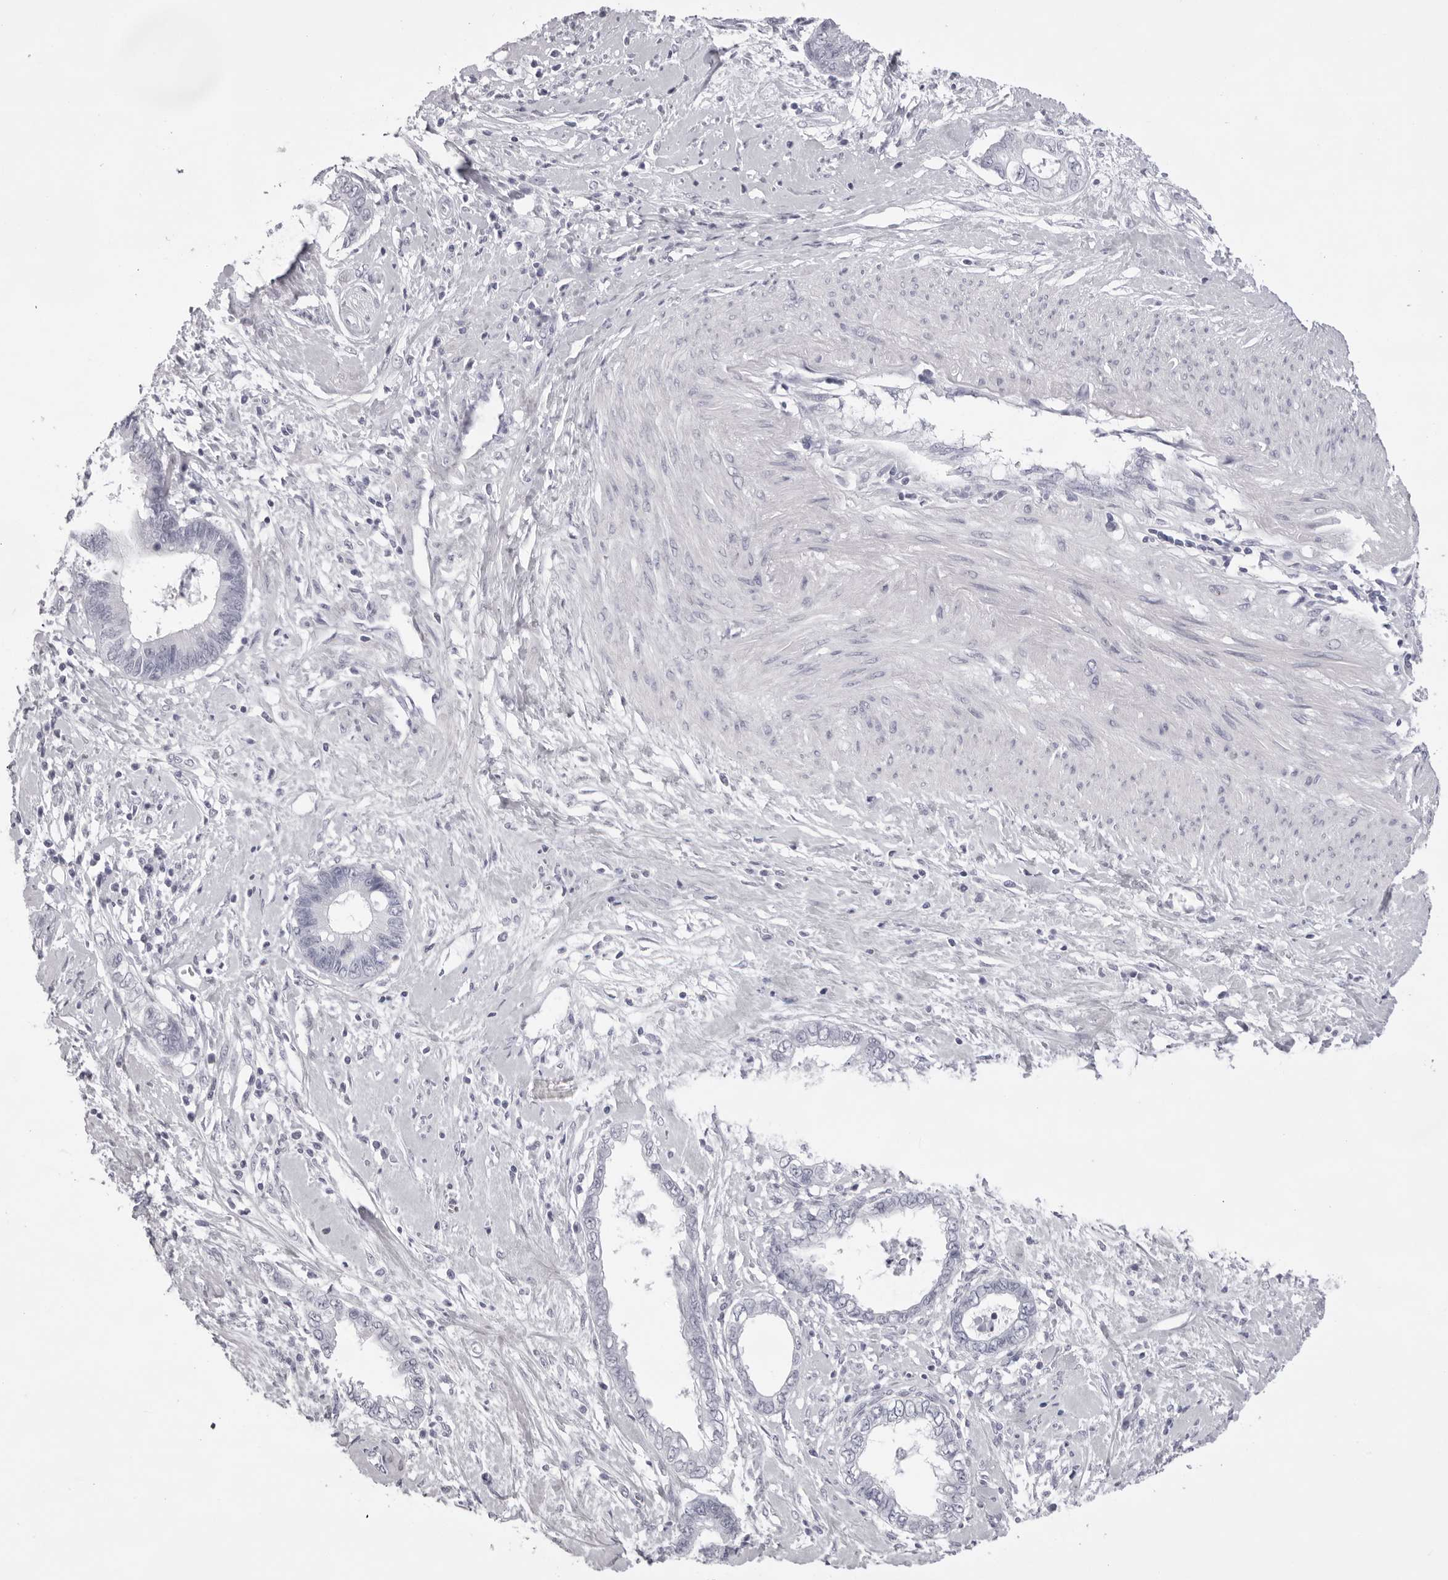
{"staining": {"intensity": "negative", "quantity": "none", "location": "none"}, "tissue": "cervical cancer", "cell_type": "Tumor cells", "image_type": "cancer", "snomed": [{"axis": "morphology", "description": "Adenocarcinoma, NOS"}, {"axis": "topography", "description": "Cervix"}], "caption": "There is no significant staining in tumor cells of adenocarcinoma (cervical).", "gene": "SPTA1", "patient": {"sex": "female", "age": 44}}